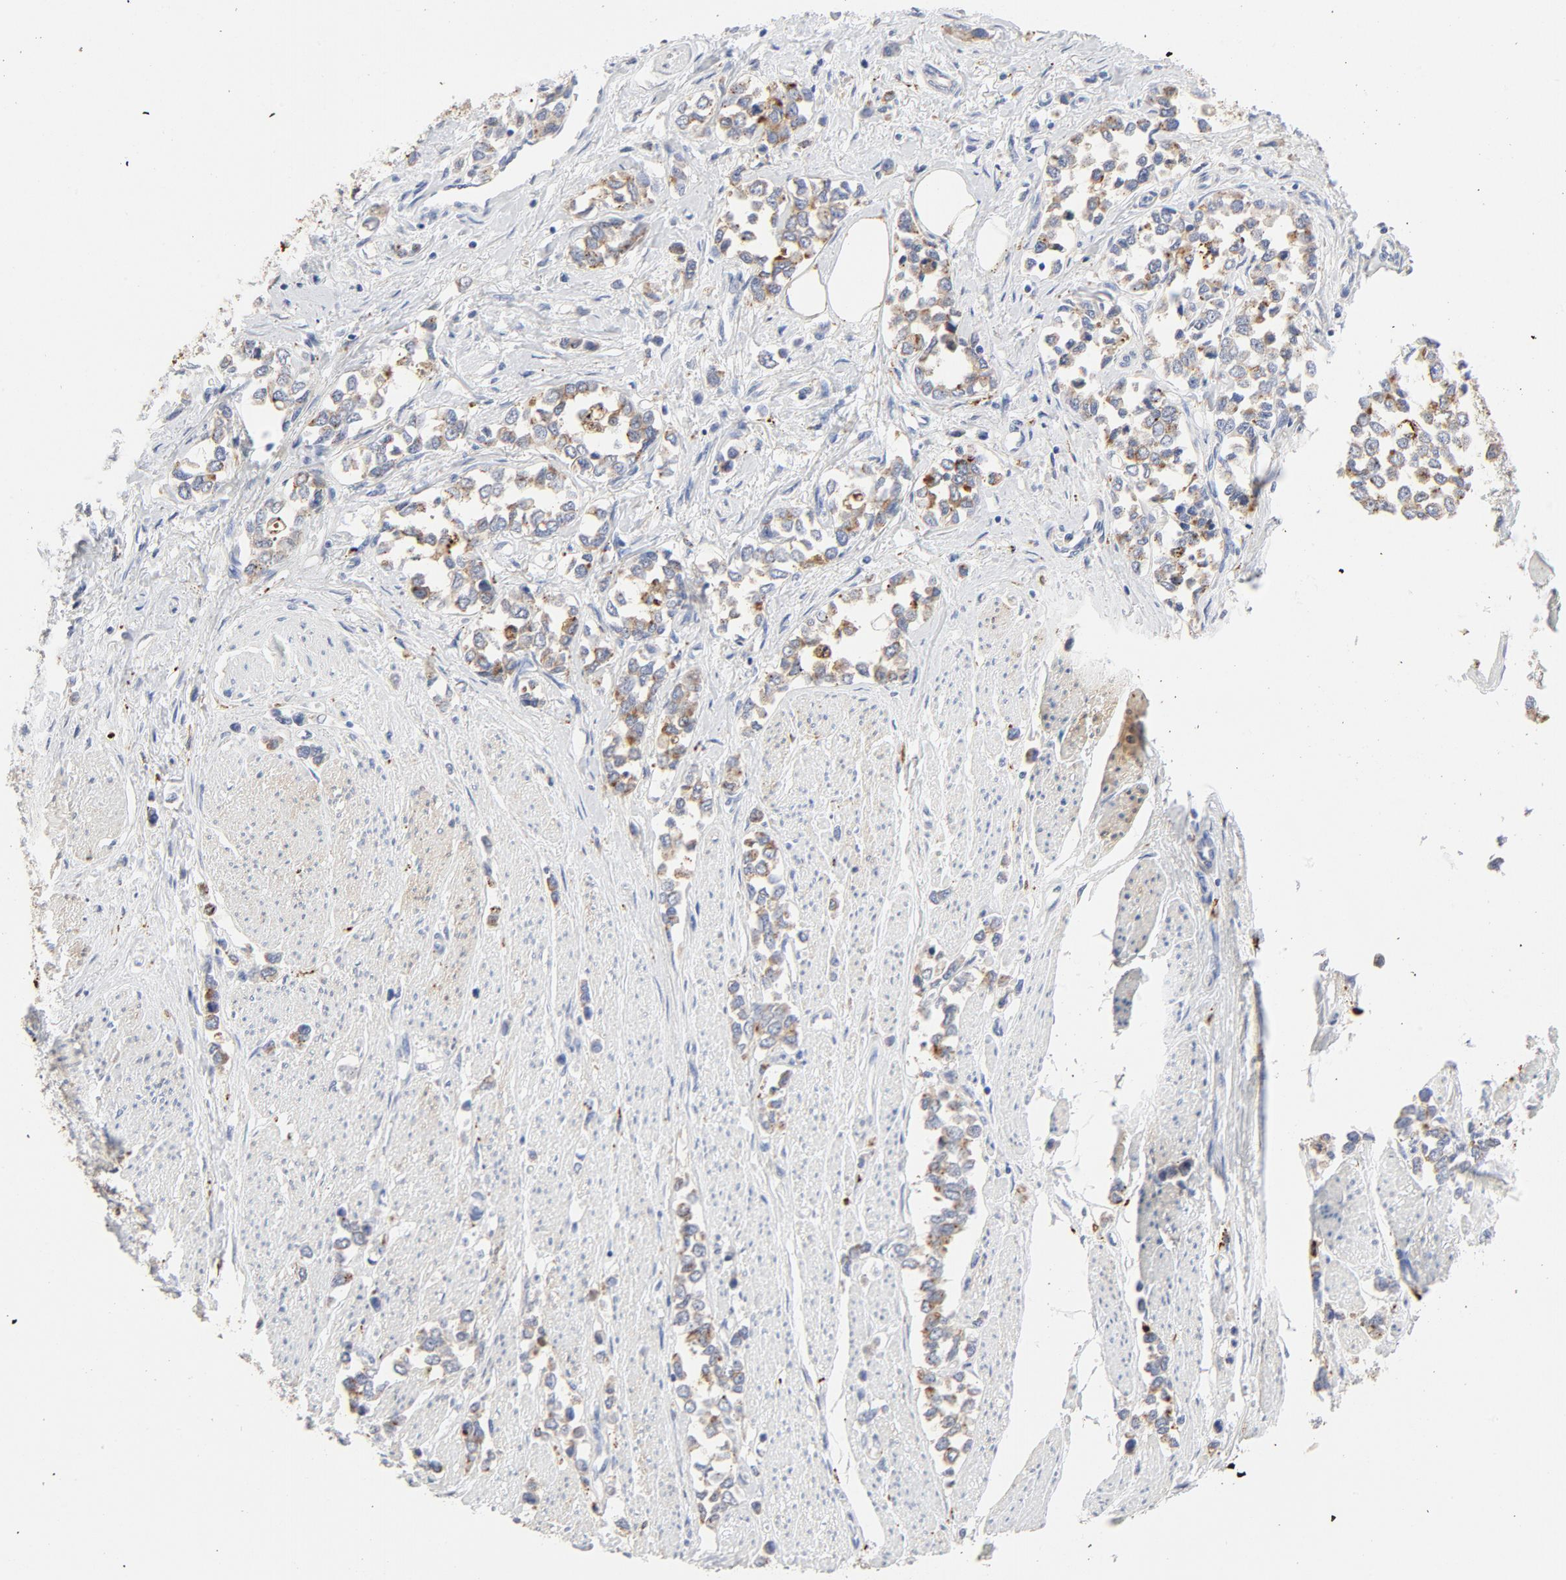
{"staining": {"intensity": "moderate", "quantity": ">75%", "location": "cytoplasmic/membranous"}, "tissue": "stomach cancer", "cell_type": "Tumor cells", "image_type": "cancer", "snomed": [{"axis": "morphology", "description": "Adenocarcinoma, NOS"}, {"axis": "topography", "description": "Stomach, upper"}], "caption": "Stomach adenocarcinoma stained with DAB (3,3'-diaminobenzidine) immunohistochemistry displays medium levels of moderate cytoplasmic/membranous staining in approximately >75% of tumor cells. The protein of interest is stained brown, and the nuclei are stained in blue (DAB (3,3'-diaminobenzidine) IHC with brightfield microscopy, high magnification).", "gene": "MAGEB17", "patient": {"sex": "male", "age": 76}}